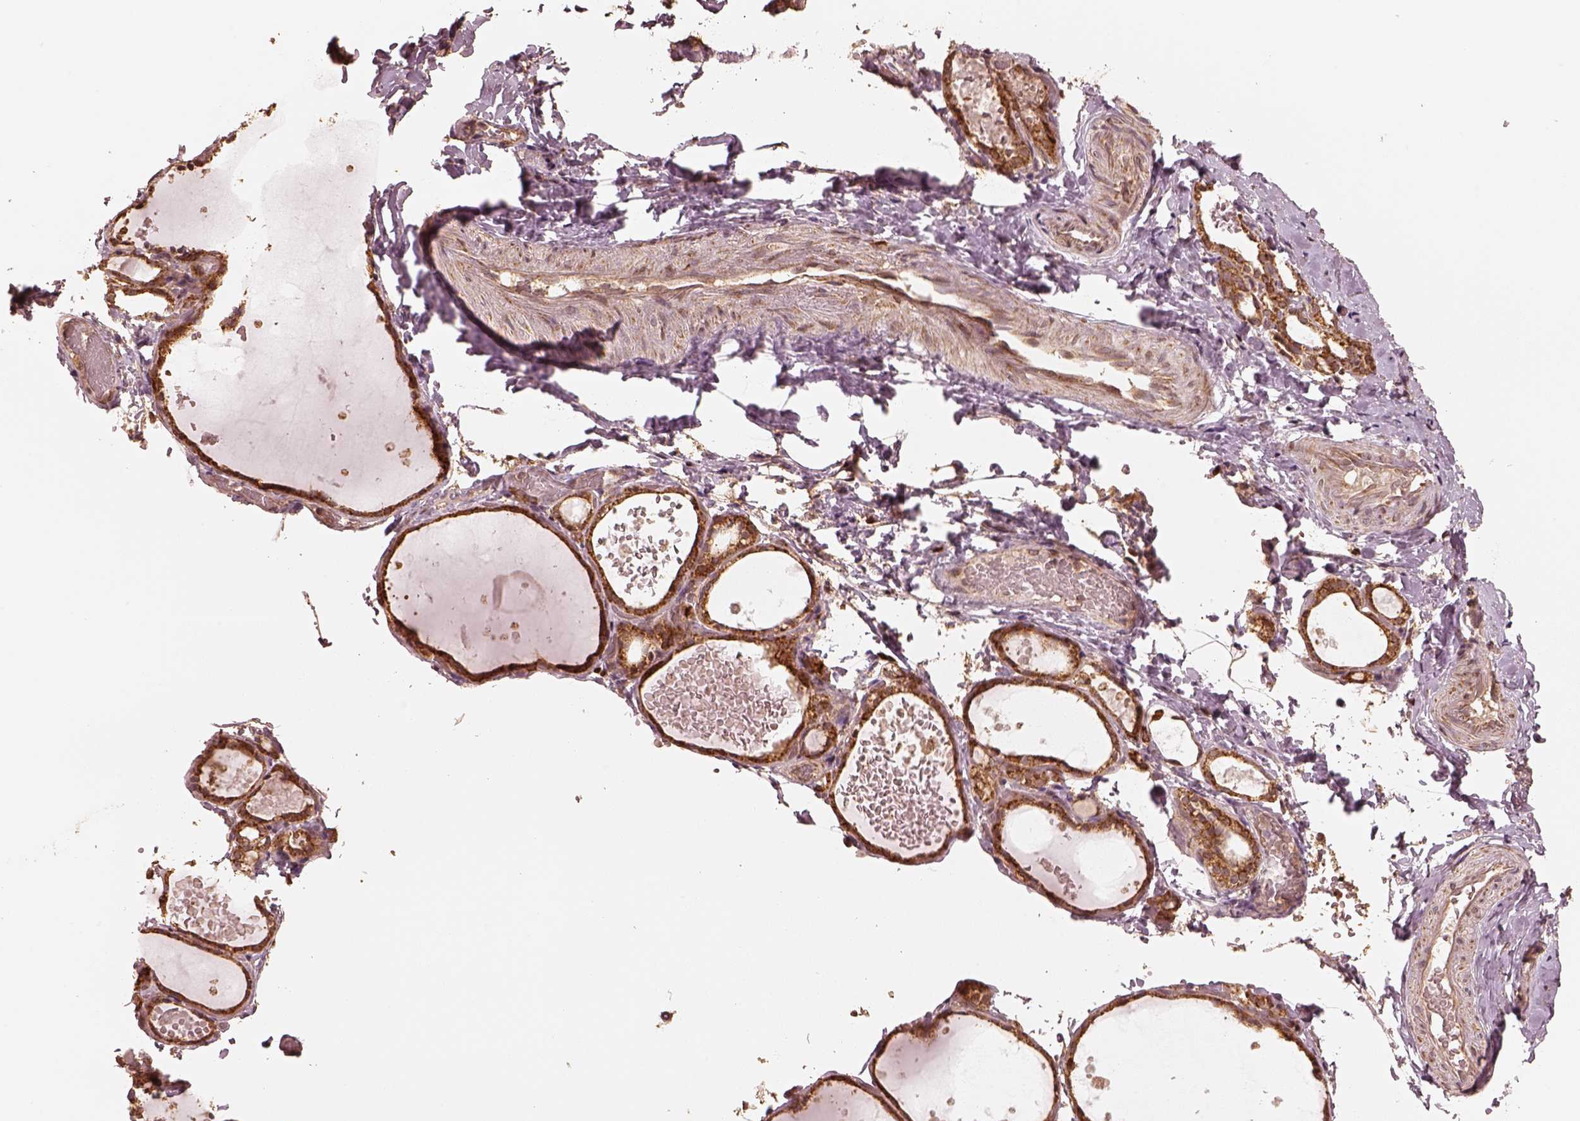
{"staining": {"intensity": "strong", "quantity": ">75%", "location": "cytoplasmic/membranous"}, "tissue": "thyroid gland", "cell_type": "Glandular cells", "image_type": "normal", "snomed": [{"axis": "morphology", "description": "Normal tissue, NOS"}, {"axis": "topography", "description": "Thyroid gland"}], "caption": "This image shows IHC staining of benign thyroid gland, with high strong cytoplasmic/membranous expression in approximately >75% of glandular cells.", "gene": "DNAJC25", "patient": {"sex": "female", "age": 56}}